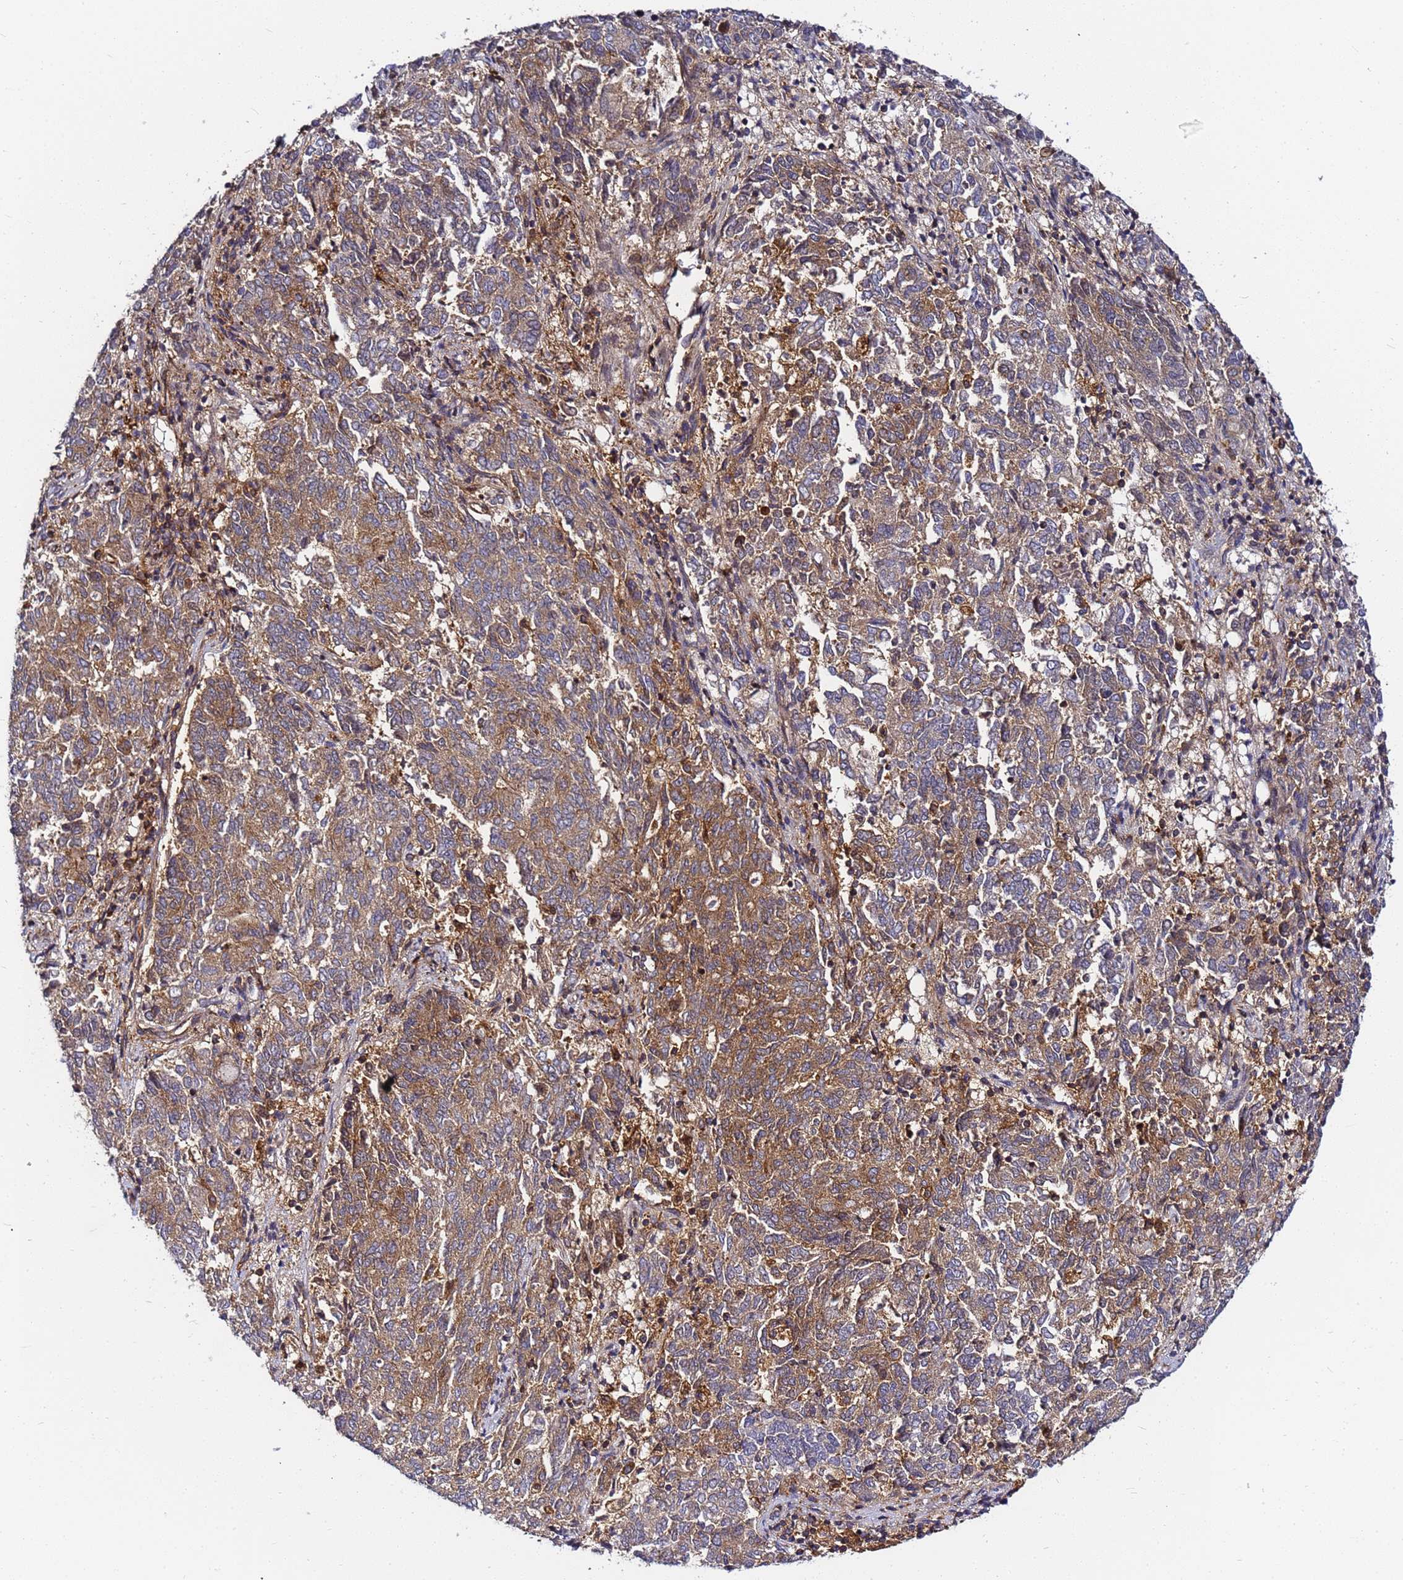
{"staining": {"intensity": "moderate", "quantity": ">75%", "location": "cytoplasmic/membranous"}, "tissue": "endometrial cancer", "cell_type": "Tumor cells", "image_type": "cancer", "snomed": [{"axis": "morphology", "description": "Adenocarcinoma, NOS"}, {"axis": "topography", "description": "Endometrium"}], "caption": "Endometrial cancer stained with a brown dye reveals moderate cytoplasmic/membranous positive staining in approximately >75% of tumor cells.", "gene": "CHM", "patient": {"sex": "female", "age": 80}}